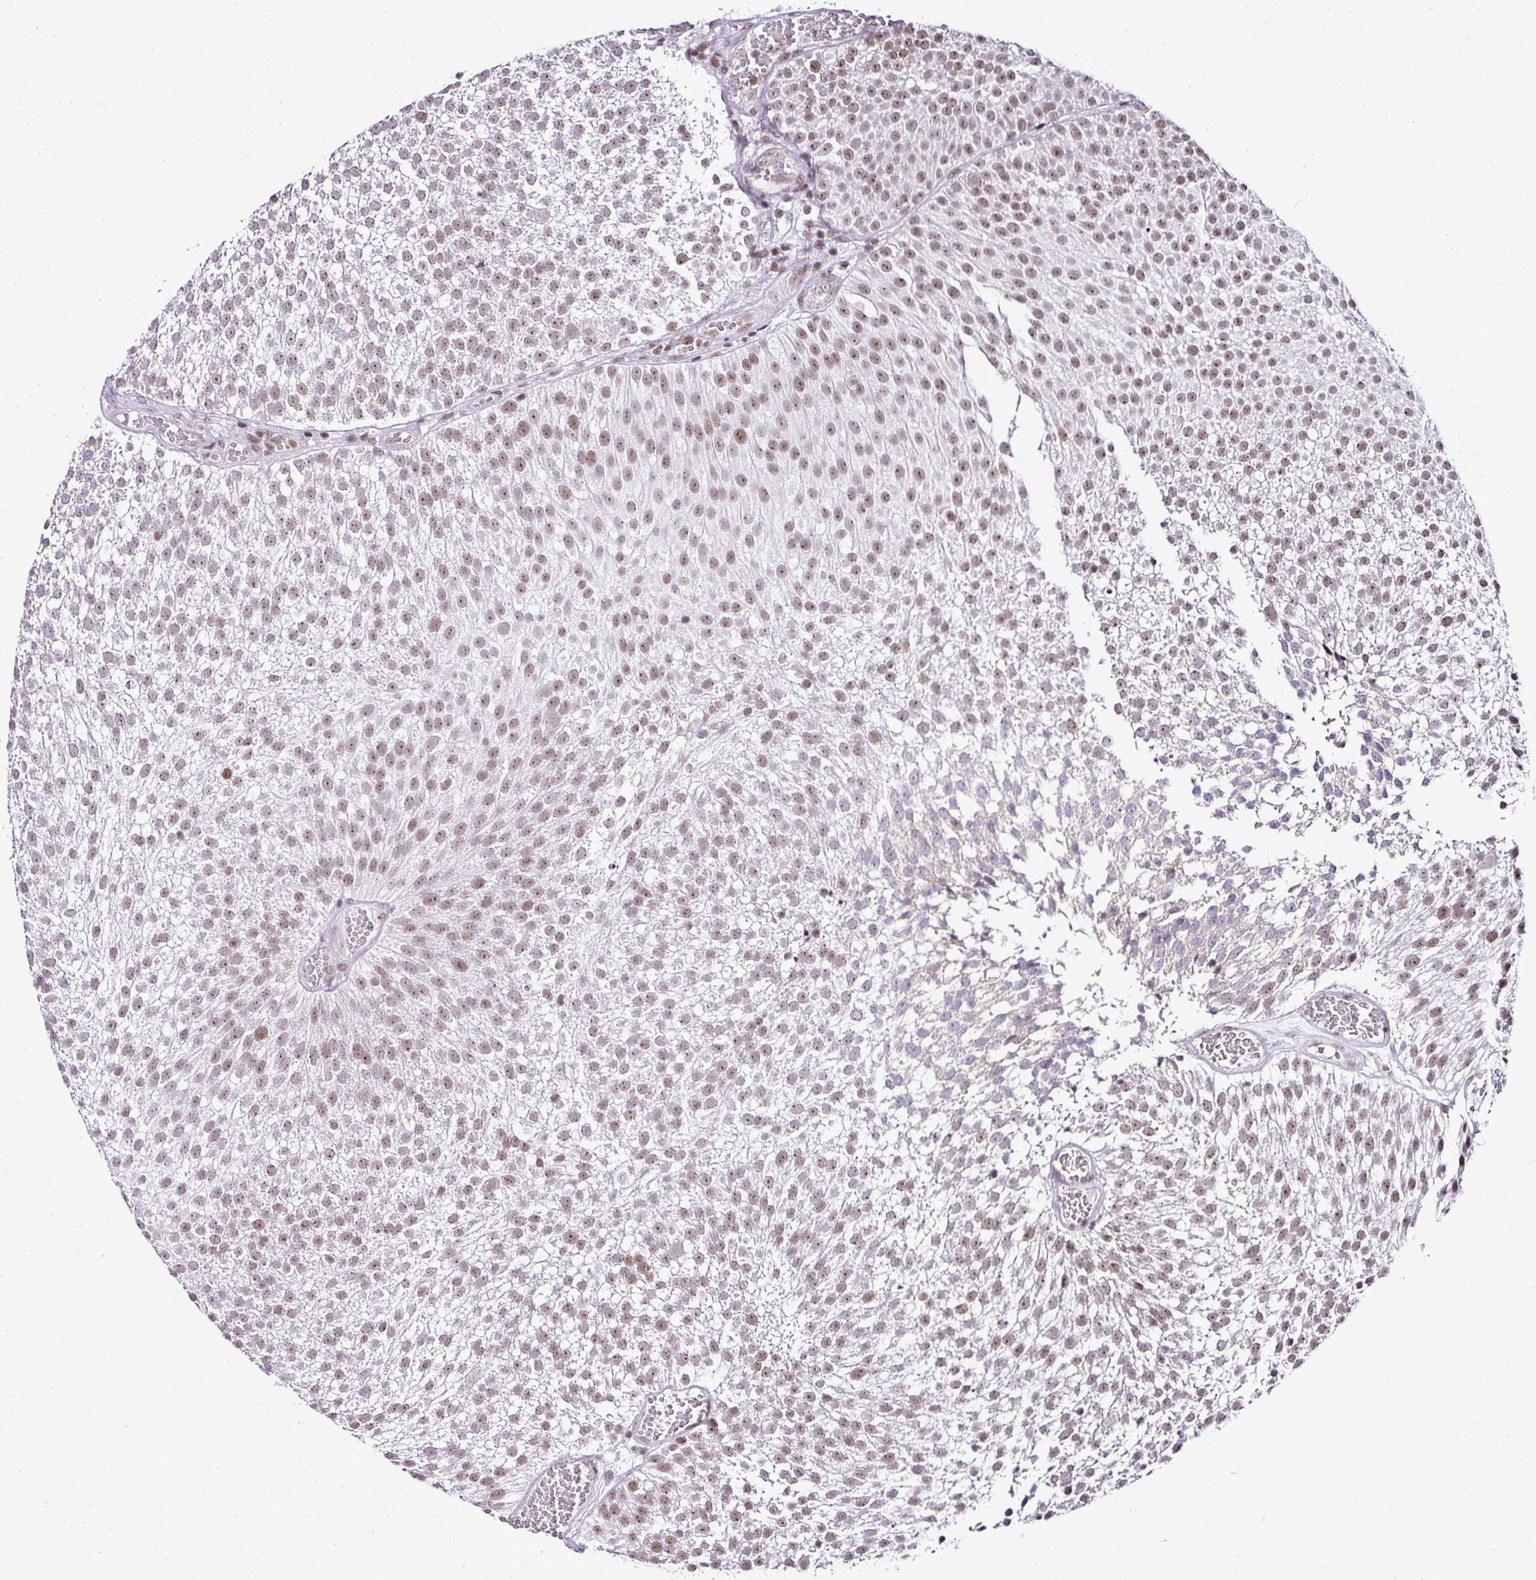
{"staining": {"intensity": "moderate", "quantity": "25%-75%", "location": "nuclear"}, "tissue": "urothelial cancer", "cell_type": "Tumor cells", "image_type": "cancer", "snomed": [{"axis": "morphology", "description": "Urothelial carcinoma, Low grade"}, {"axis": "topography", "description": "Urinary bladder"}], "caption": "A high-resolution image shows immunohistochemistry (IHC) staining of low-grade urothelial carcinoma, which displays moderate nuclear expression in about 25%-75% of tumor cells. (brown staining indicates protein expression, while blue staining denotes nuclei).", "gene": "FAM32A", "patient": {"sex": "female", "age": 79}}